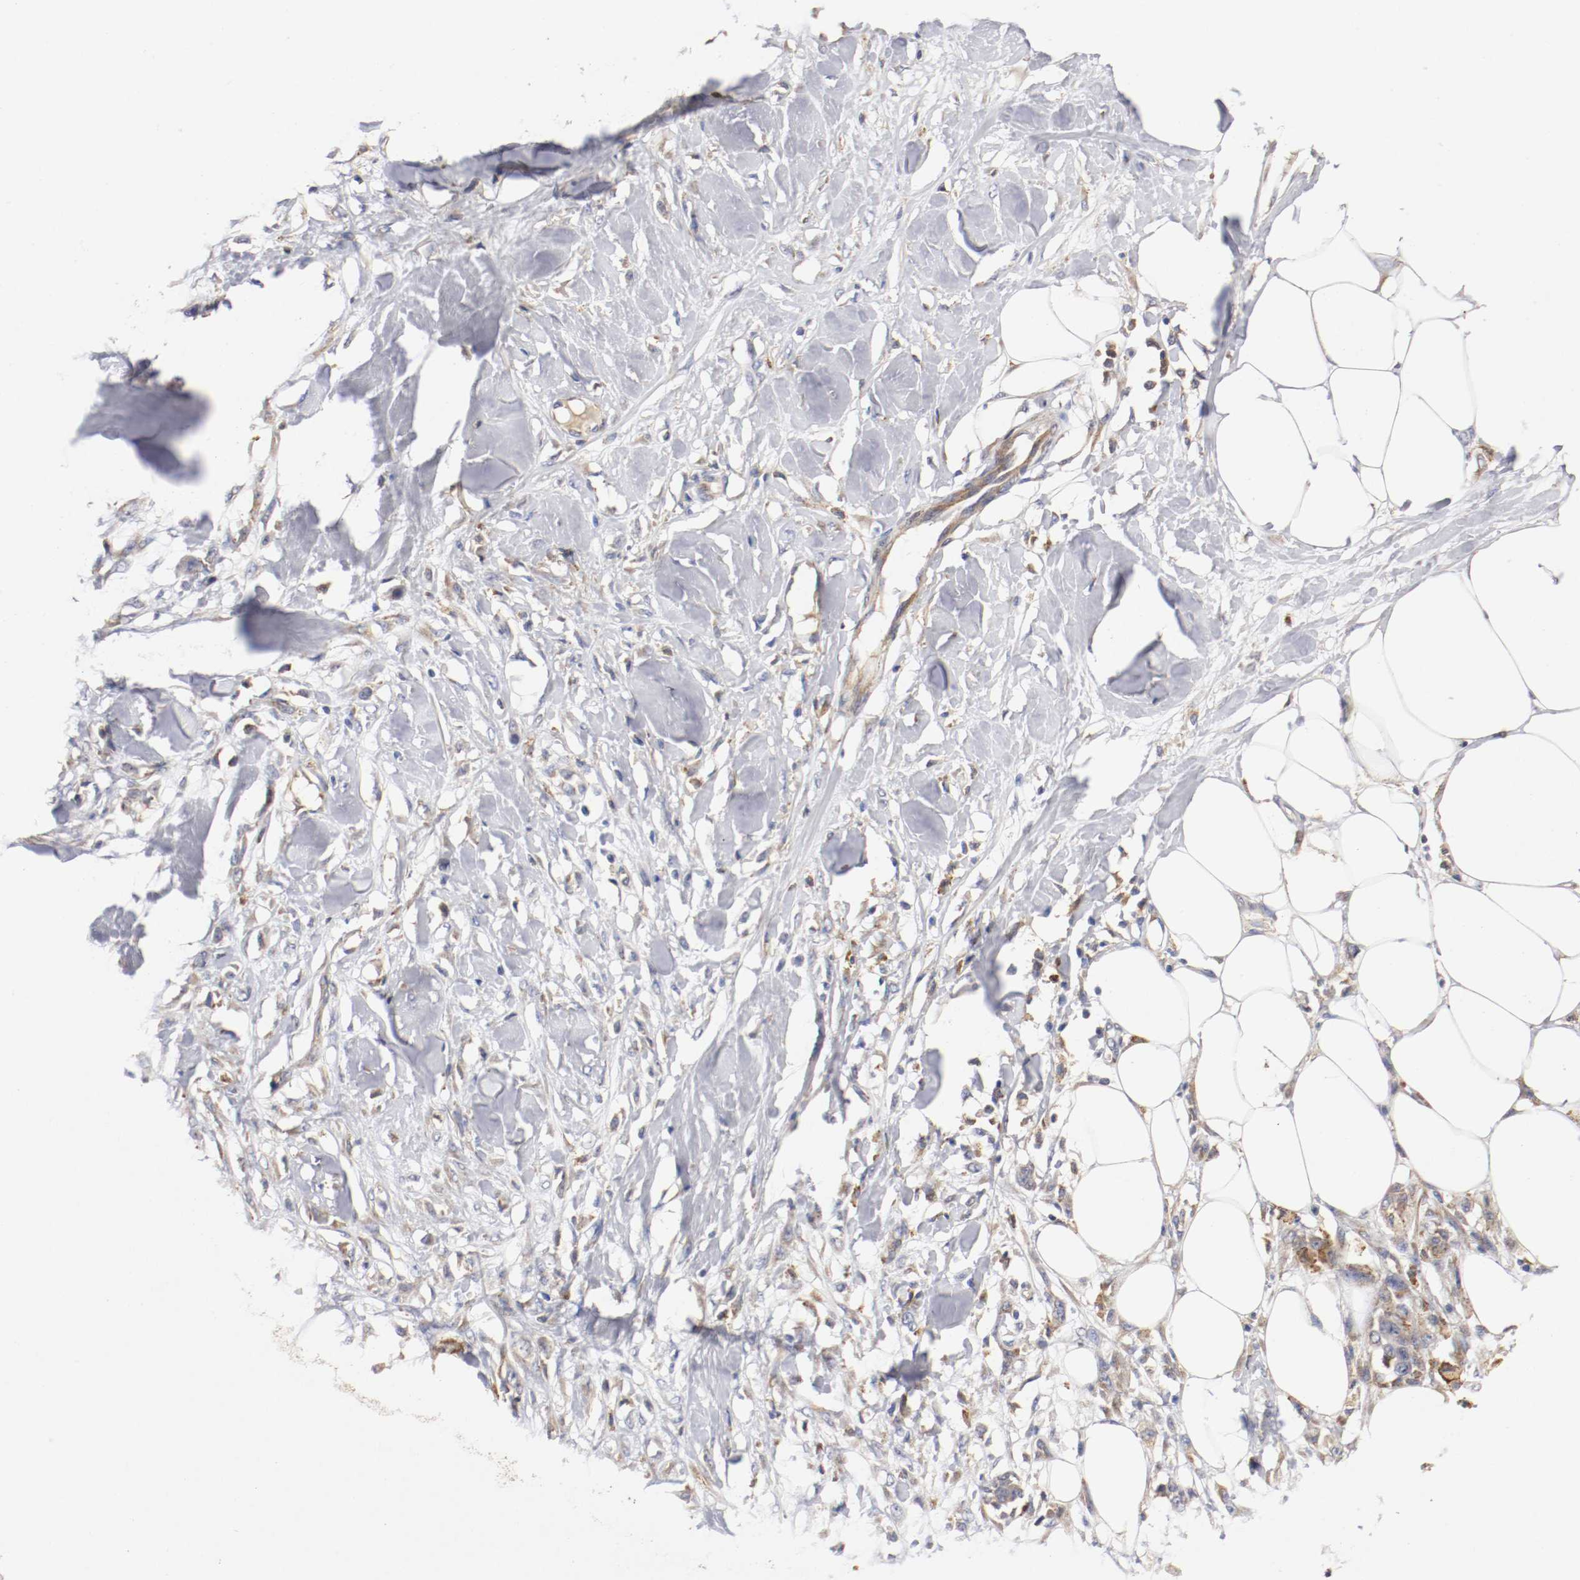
{"staining": {"intensity": "moderate", "quantity": "25%-75%", "location": "cytoplasmic/membranous"}, "tissue": "skin cancer", "cell_type": "Tumor cells", "image_type": "cancer", "snomed": [{"axis": "morphology", "description": "Normal tissue, NOS"}, {"axis": "morphology", "description": "Squamous cell carcinoma, NOS"}, {"axis": "topography", "description": "Skin"}], "caption": "Moderate cytoplasmic/membranous protein expression is present in approximately 25%-75% of tumor cells in skin cancer (squamous cell carcinoma).", "gene": "TRAF2", "patient": {"sex": "female", "age": 59}}